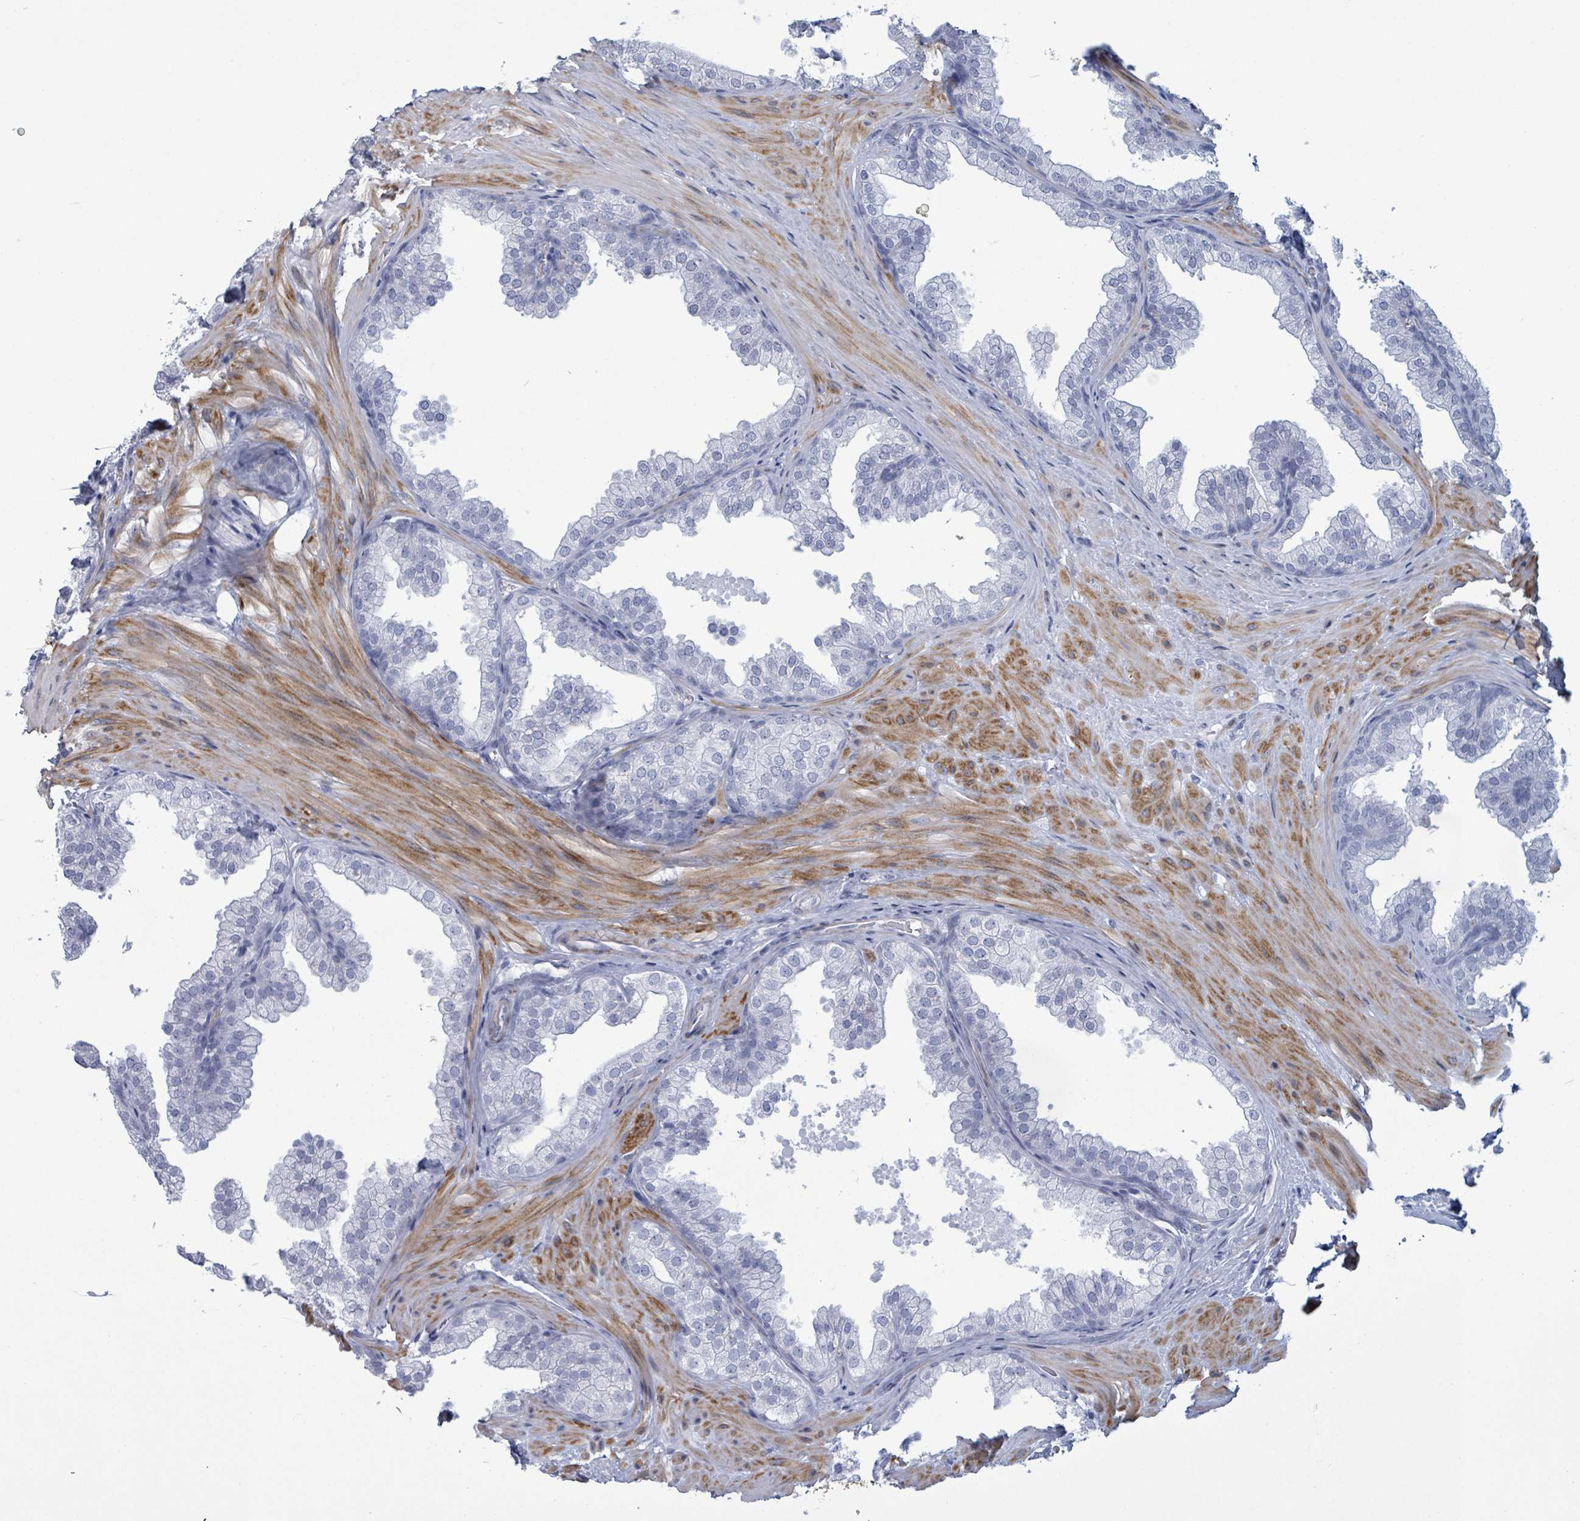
{"staining": {"intensity": "negative", "quantity": "none", "location": "none"}, "tissue": "prostate", "cell_type": "Glandular cells", "image_type": "normal", "snomed": [{"axis": "morphology", "description": "Normal tissue, NOS"}, {"axis": "topography", "description": "Prostate"}], "caption": "This is an immunohistochemistry photomicrograph of benign prostate. There is no positivity in glandular cells.", "gene": "ZNF771", "patient": {"sex": "male", "age": 37}}